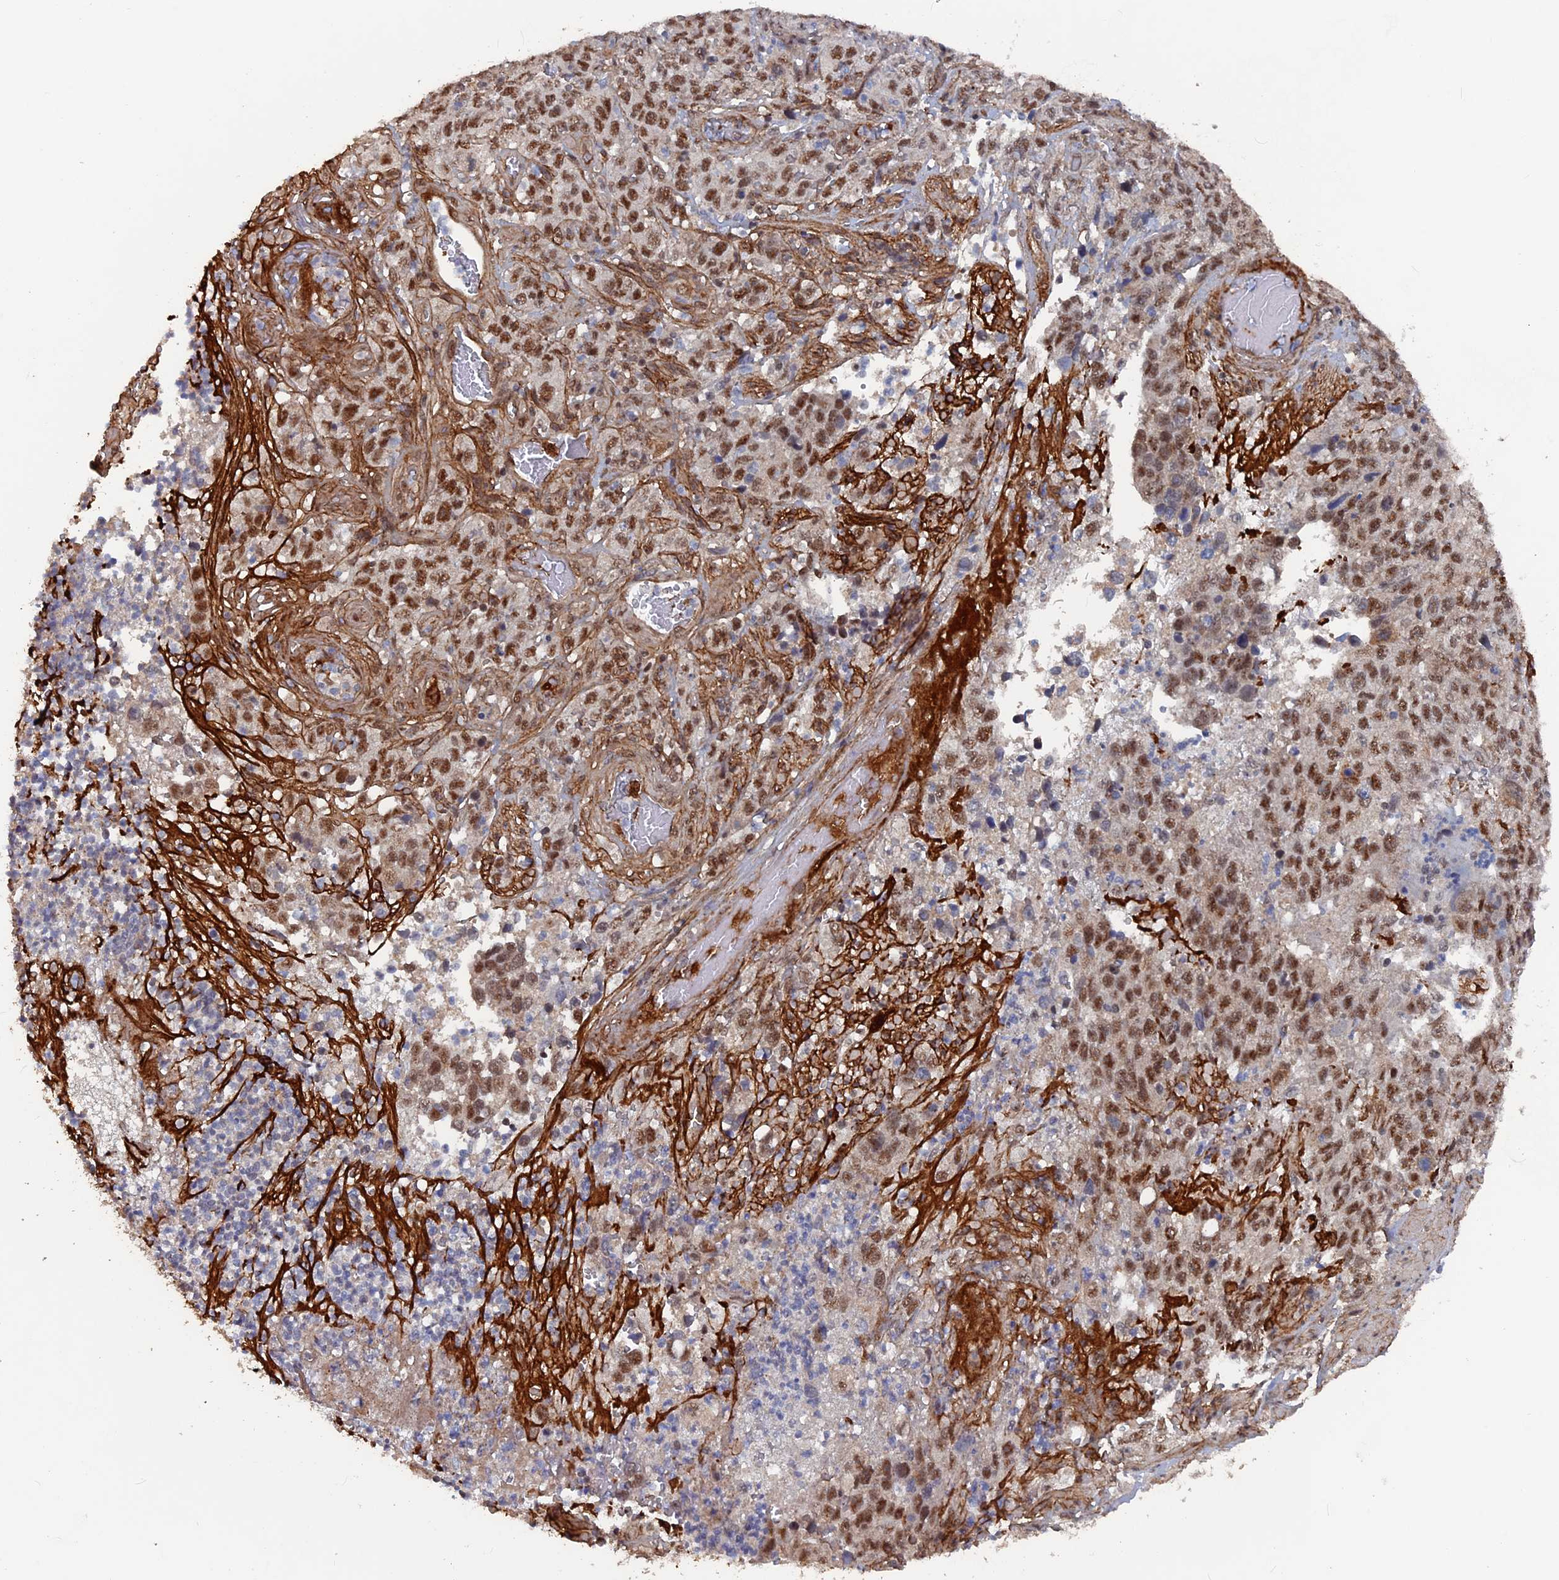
{"staining": {"intensity": "moderate", "quantity": ">75%", "location": "nuclear"}, "tissue": "stomach cancer", "cell_type": "Tumor cells", "image_type": "cancer", "snomed": [{"axis": "morphology", "description": "Adenocarcinoma, NOS"}, {"axis": "topography", "description": "Stomach"}], "caption": "The image exhibits a brown stain indicating the presence of a protein in the nuclear of tumor cells in stomach cancer.", "gene": "SH3D21", "patient": {"sex": "male", "age": 48}}